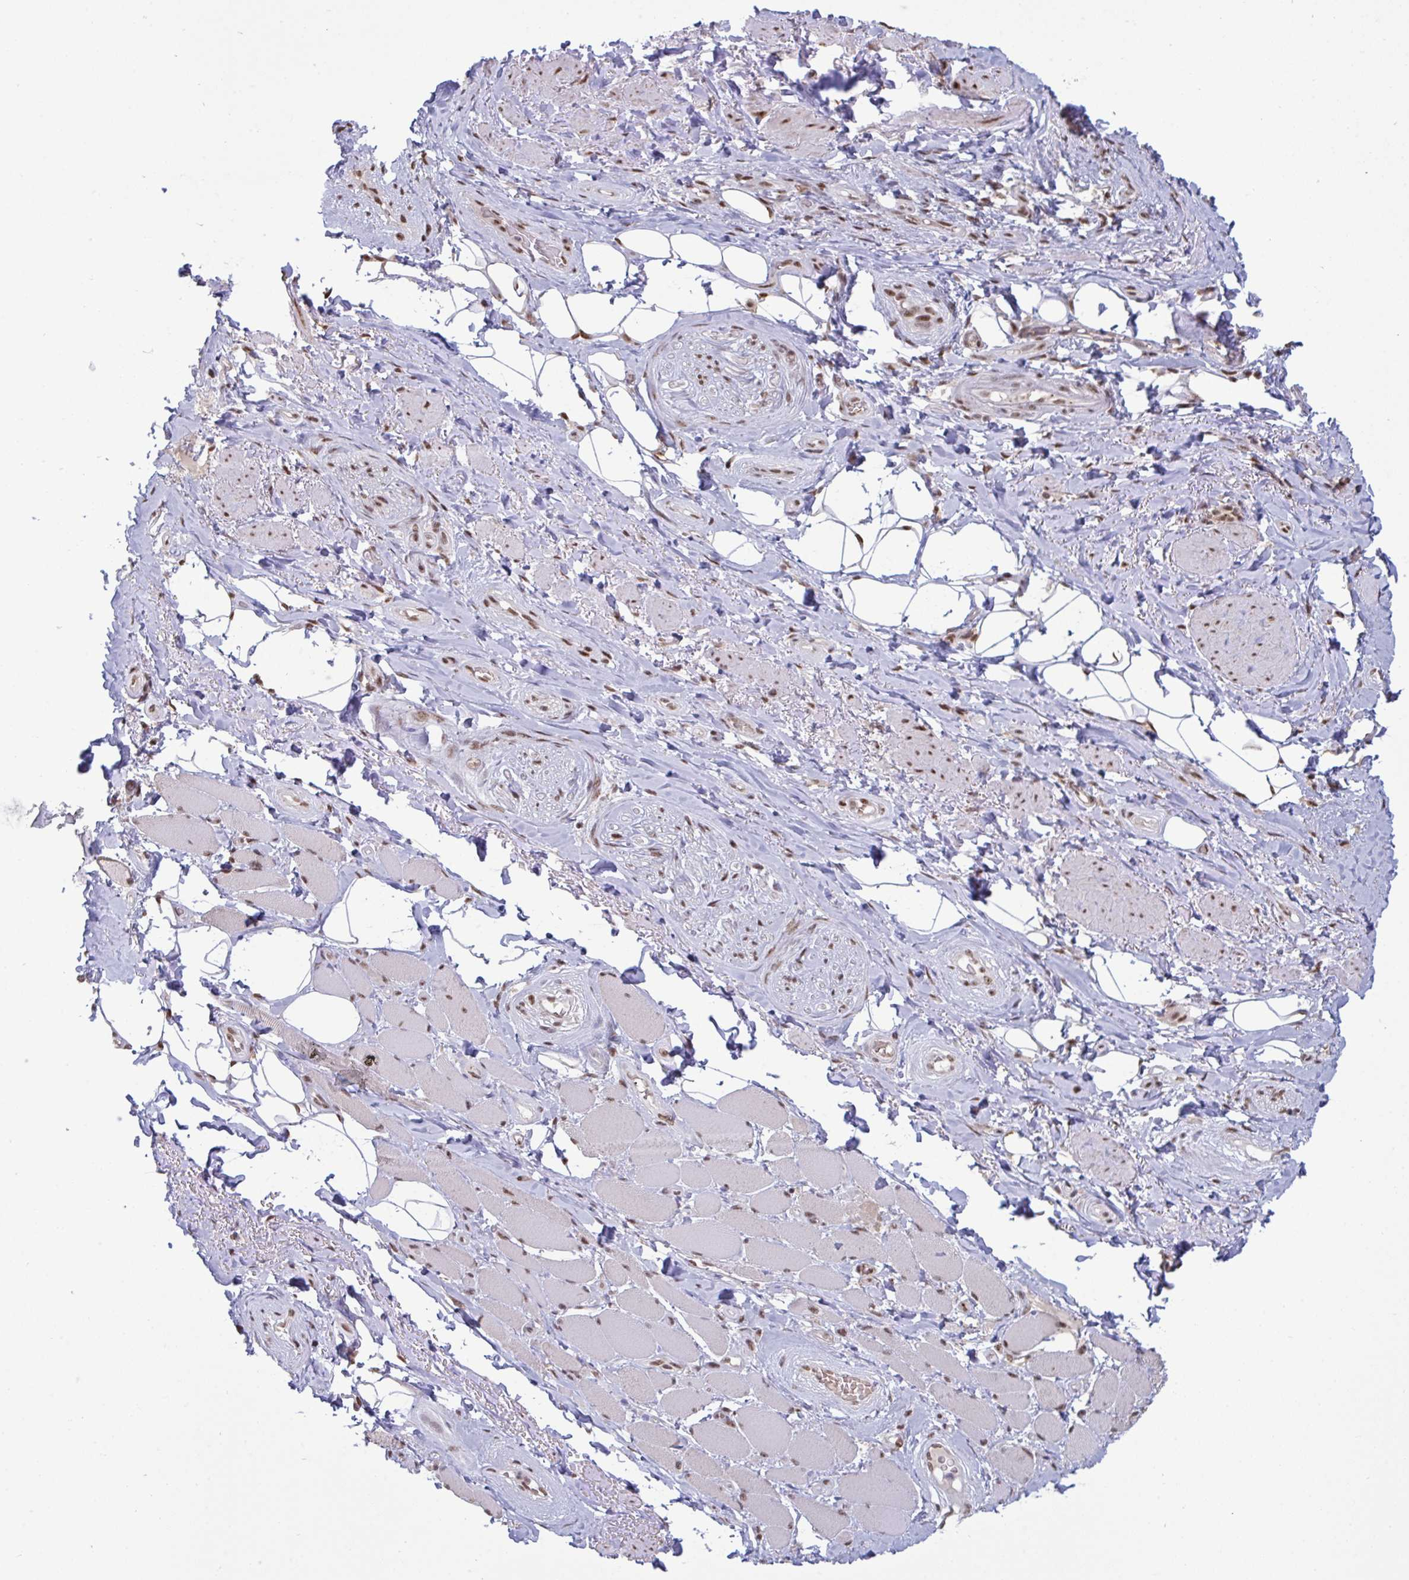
{"staining": {"intensity": "moderate", "quantity": "25%-75%", "location": "nuclear"}, "tissue": "adipose tissue", "cell_type": "Adipocytes", "image_type": "normal", "snomed": [{"axis": "morphology", "description": "Normal tissue, NOS"}, {"axis": "topography", "description": "Anal"}, {"axis": "topography", "description": "Peripheral nerve tissue"}], "caption": "Normal adipose tissue demonstrates moderate nuclear positivity in approximately 25%-75% of adipocytes (Brightfield microscopy of DAB IHC at high magnification)..", "gene": "PUF60", "patient": {"sex": "male", "age": 53}}